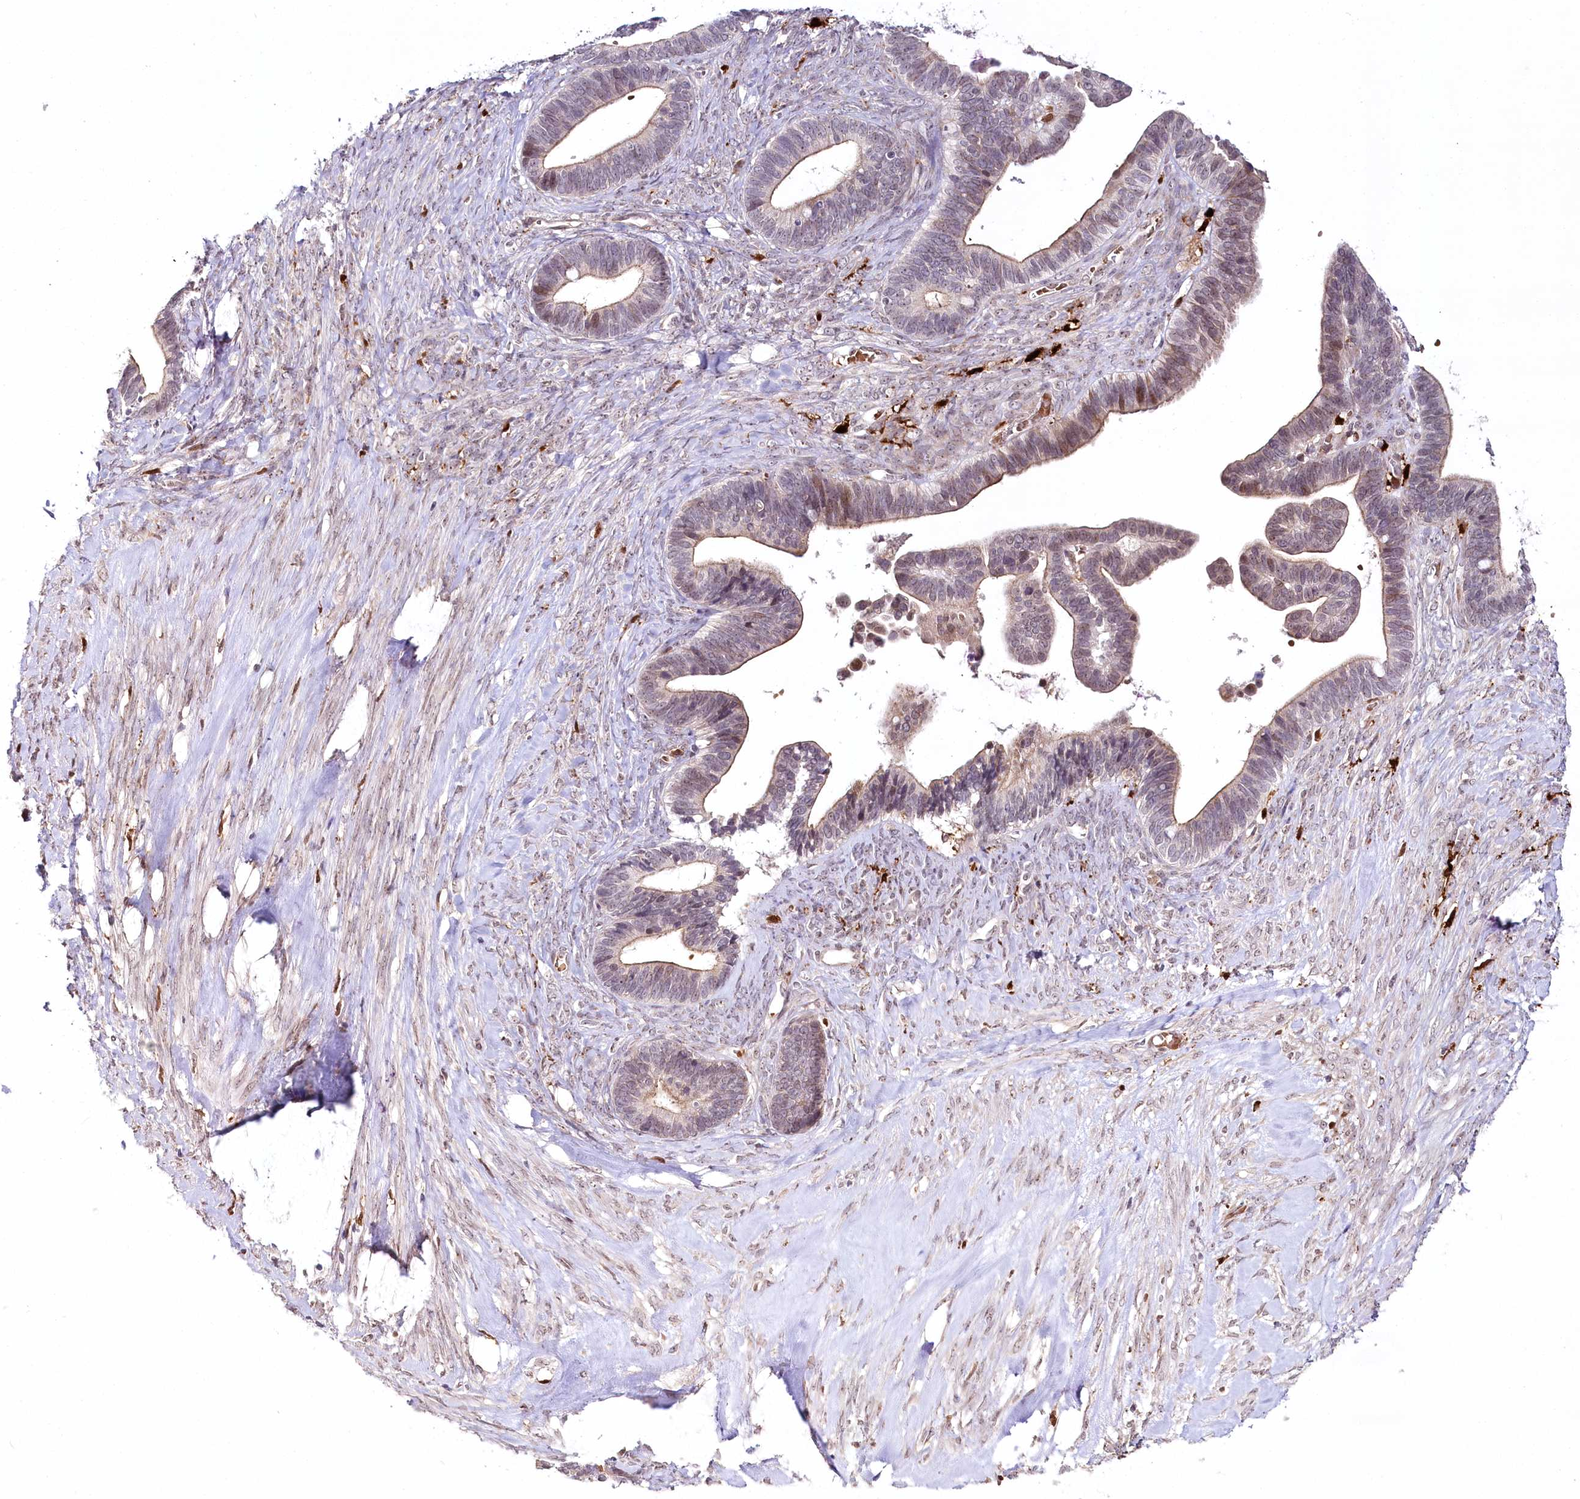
{"staining": {"intensity": "weak", "quantity": "25%-75%", "location": "cytoplasmic/membranous,nuclear"}, "tissue": "ovarian cancer", "cell_type": "Tumor cells", "image_type": "cancer", "snomed": [{"axis": "morphology", "description": "Cystadenocarcinoma, serous, NOS"}, {"axis": "topography", "description": "Ovary"}], "caption": "Protein expression analysis of human ovarian cancer reveals weak cytoplasmic/membranous and nuclear expression in about 25%-75% of tumor cells. The staining is performed using DAB (3,3'-diaminobenzidine) brown chromogen to label protein expression. The nuclei are counter-stained blue using hematoxylin.", "gene": "WDR36", "patient": {"sex": "female", "age": 56}}